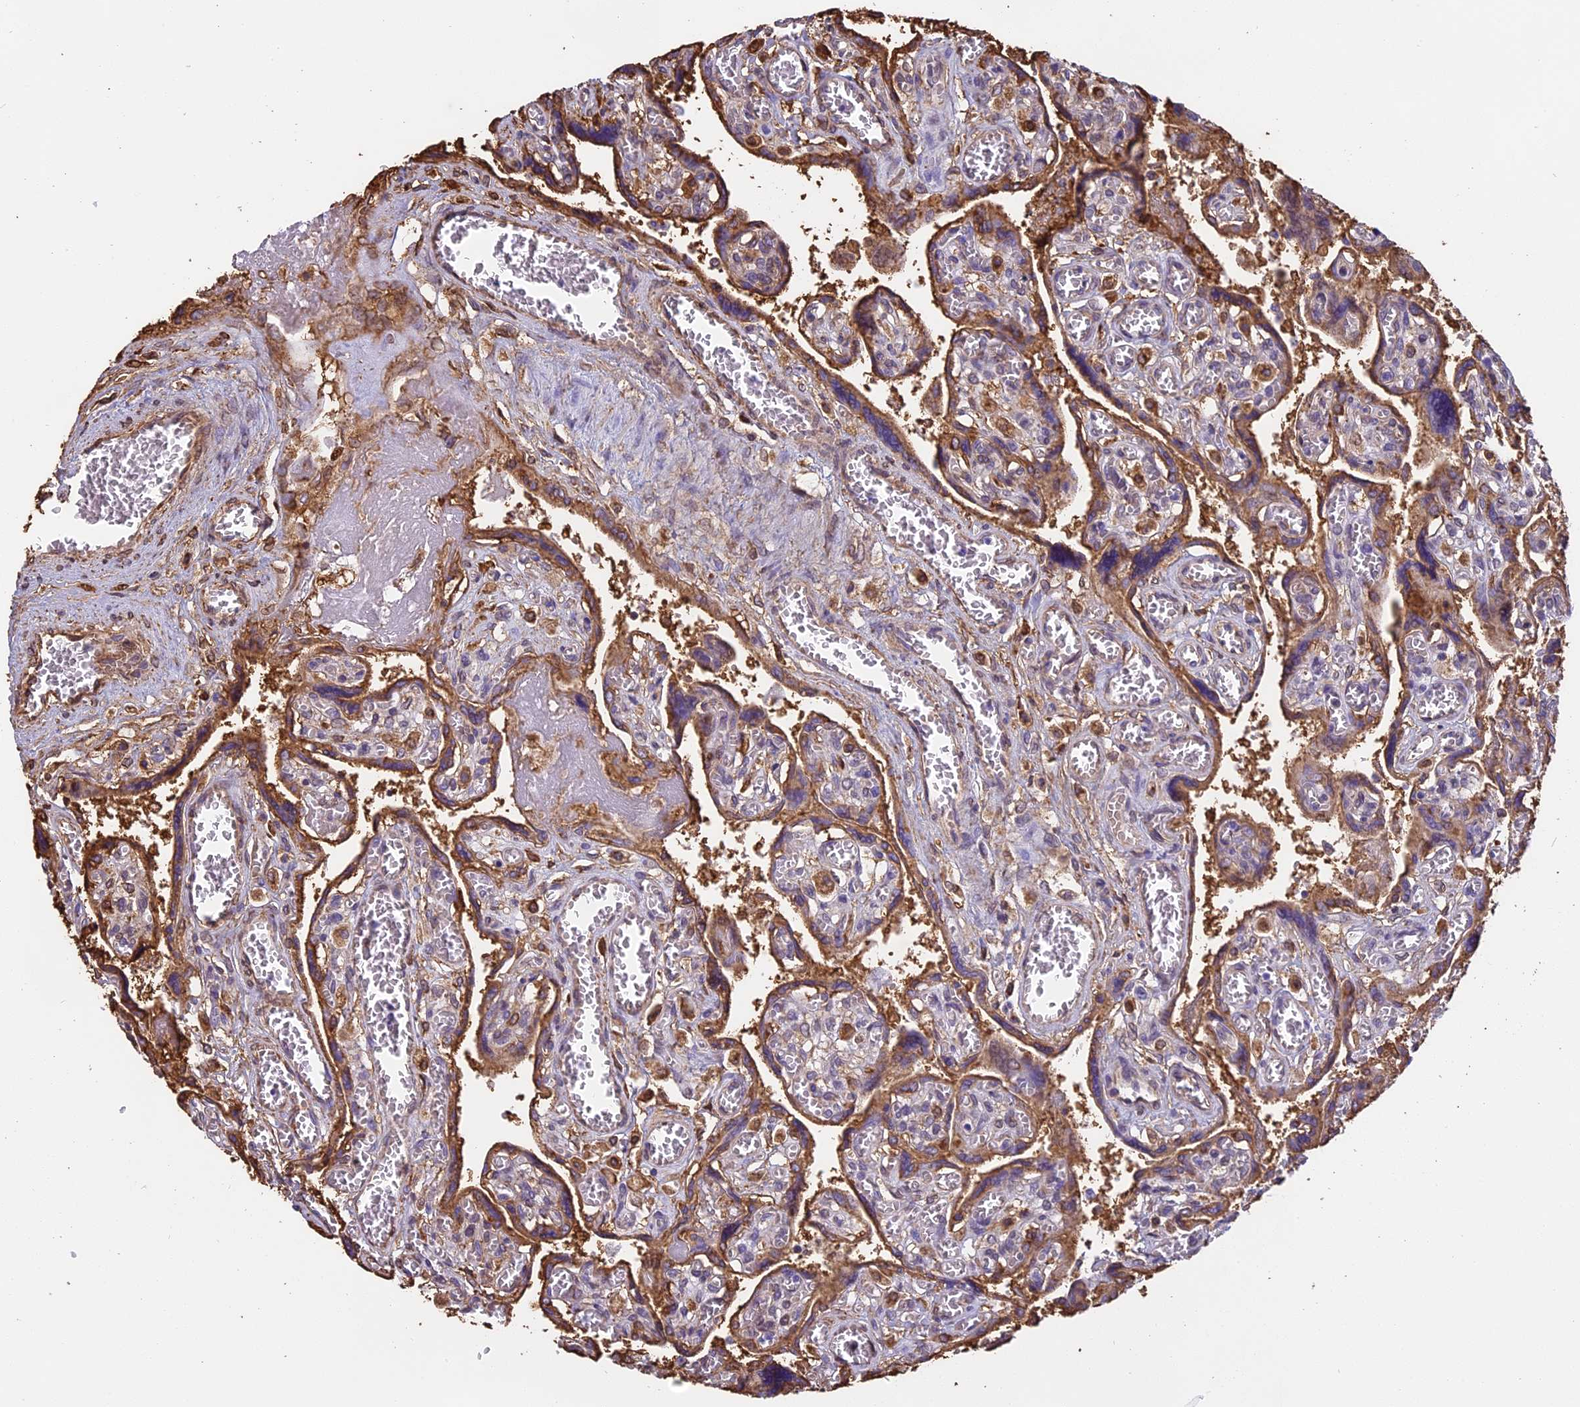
{"staining": {"intensity": "moderate", "quantity": ">75%", "location": "cytoplasmic/membranous"}, "tissue": "placenta", "cell_type": "Trophoblastic cells", "image_type": "normal", "snomed": [{"axis": "morphology", "description": "Normal tissue, NOS"}, {"axis": "topography", "description": "Placenta"}], "caption": "Immunohistochemical staining of normal placenta demonstrates medium levels of moderate cytoplasmic/membranous staining in about >75% of trophoblastic cells. The protein is stained brown, and the nuclei are stained in blue (DAB IHC with brightfield microscopy, high magnification).", "gene": "TMEM255B", "patient": {"sex": "female", "age": 39}}